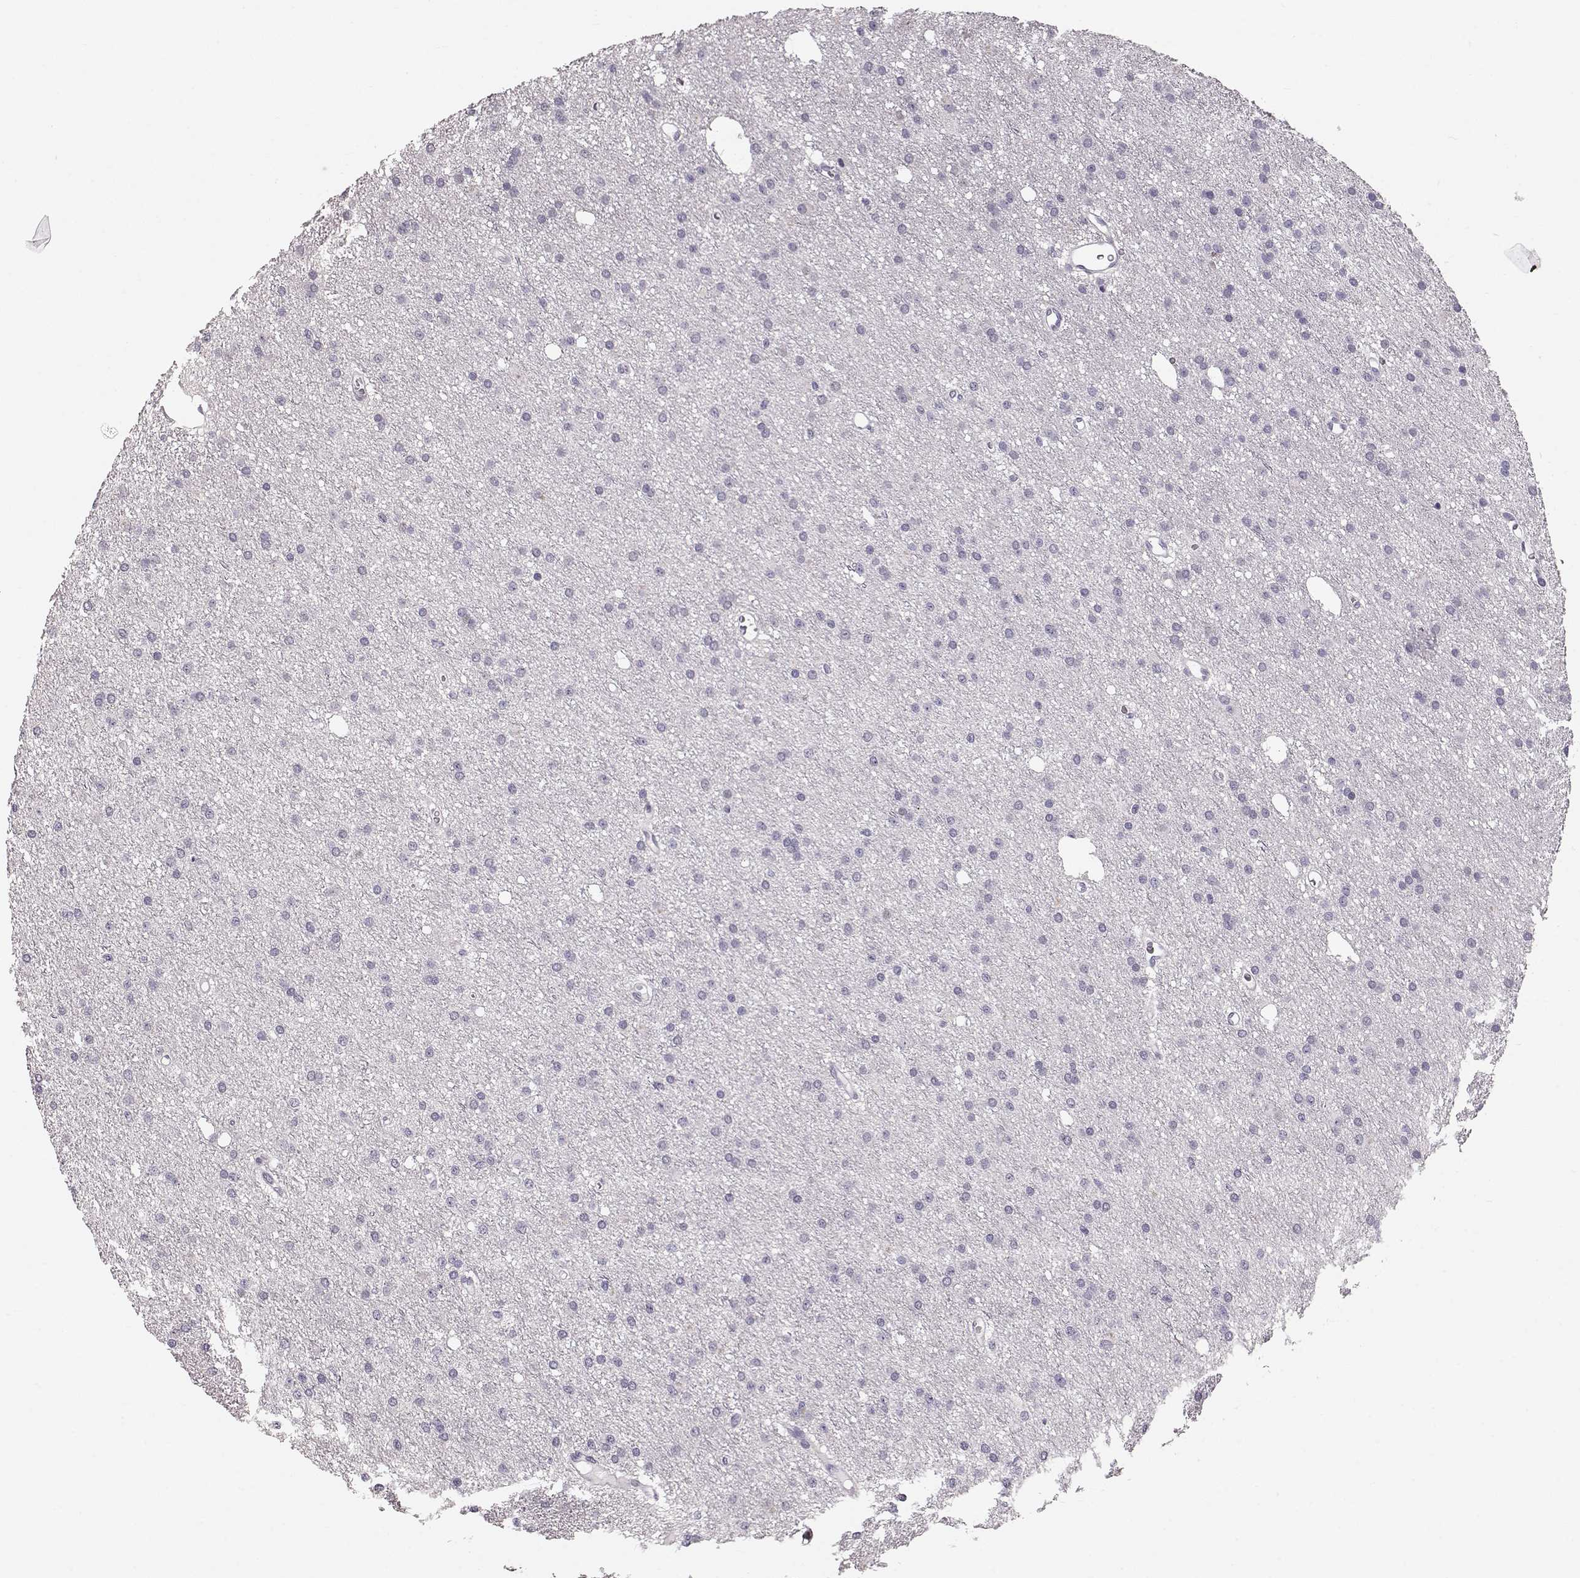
{"staining": {"intensity": "negative", "quantity": "none", "location": "none"}, "tissue": "glioma", "cell_type": "Tumor cells", "image_type": "cancer", "snomed": [{"axis": "morphology", "description": "Glioma, malignant, Low grade"}, {"axis": "topography", "description": "Brain"}], "caption": "Tumor cells are negative for protein expression in human malignant glioma (low-grade).", "gene": "POU1F1", "patient": {"sex": "male", "age": 27}}